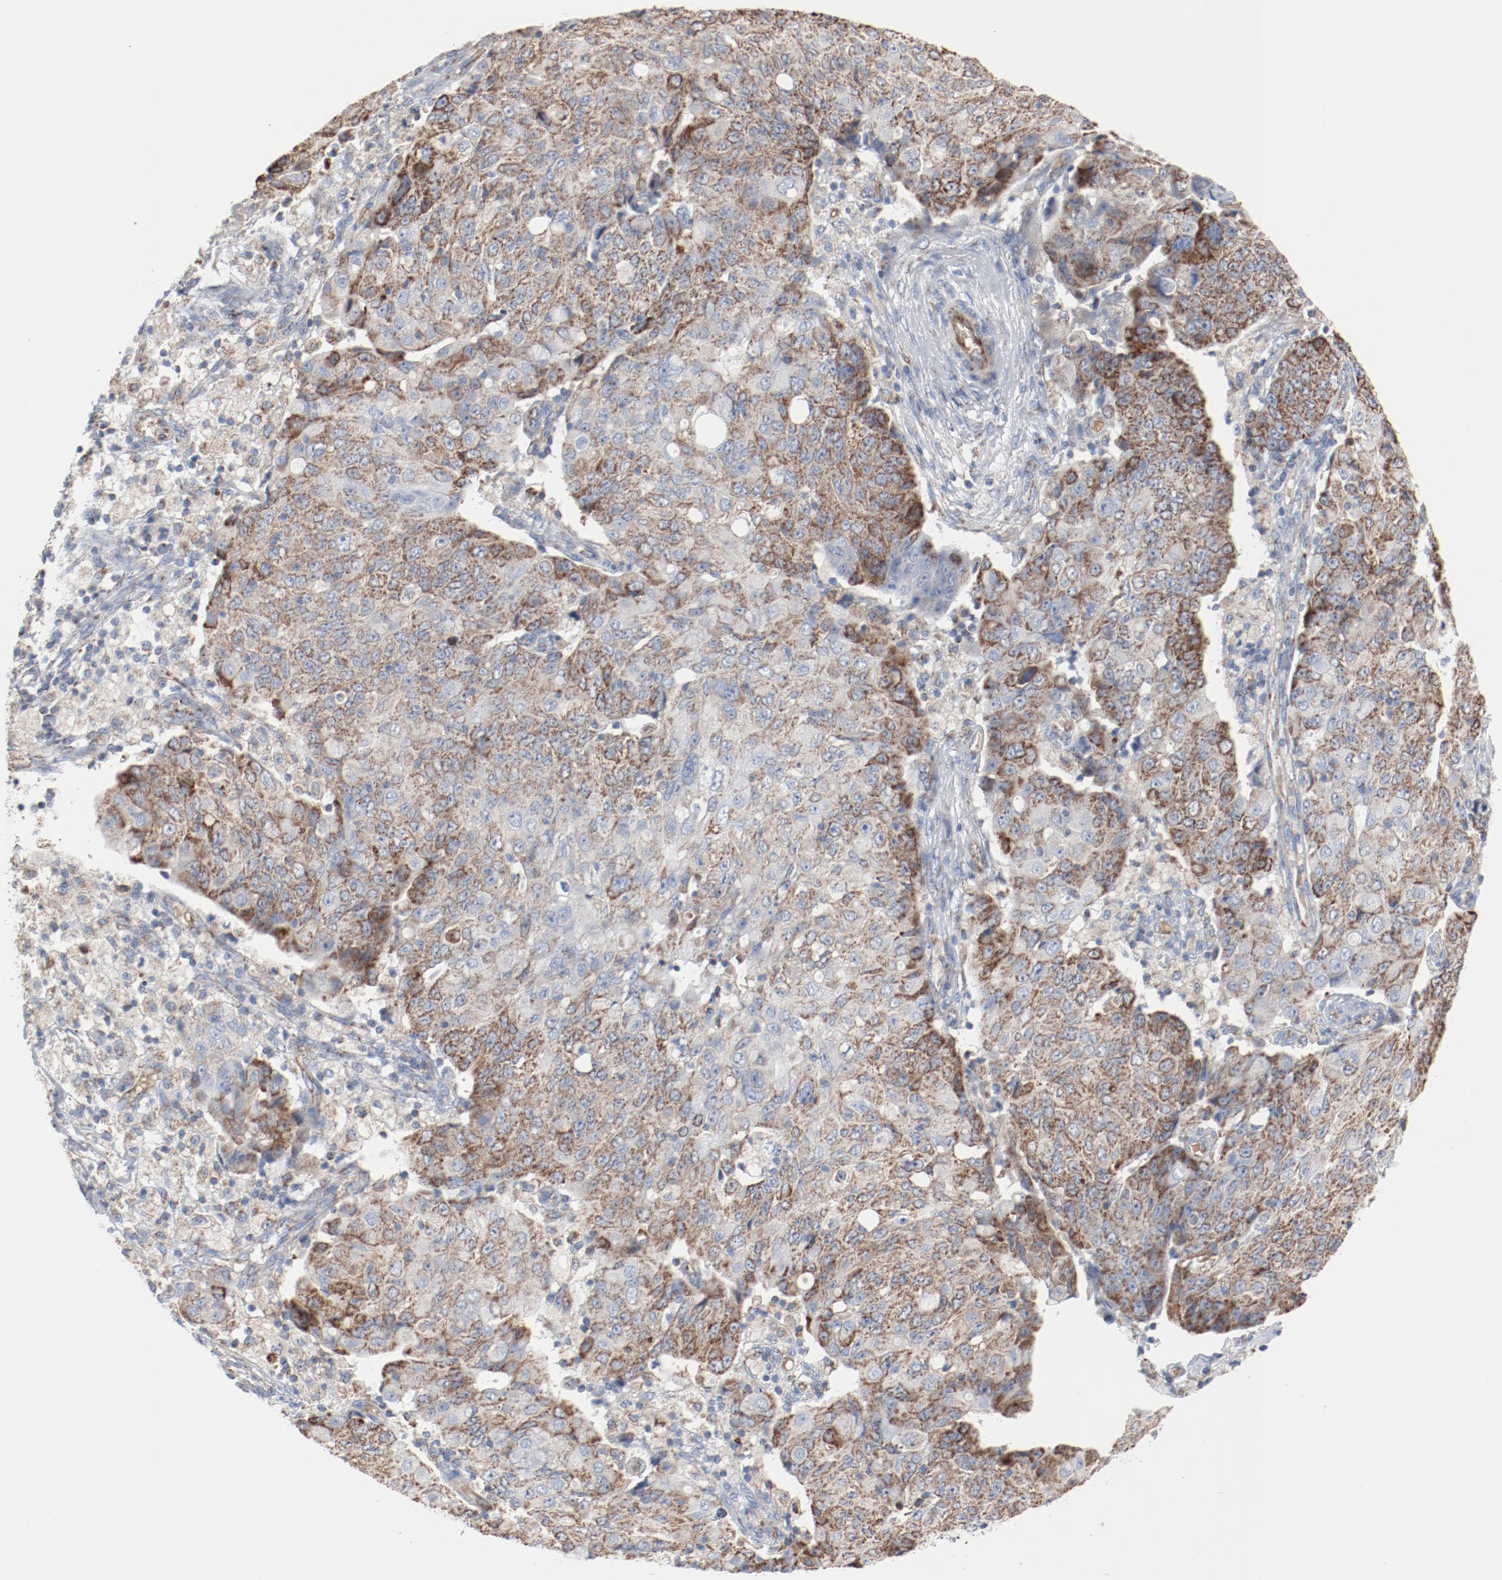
{"staining": {"intensity": "moderate", "quantity": ">75%", "location": "cytoplasmic/membranous"}, "tissue": "ovarian cancer", "cell_type": "Tumor cells", "image_type": "cancer", "snomed": [{"axis": "morphology", "description": "Carcinoma, endometroid"}, {"axis": "topography", "description": "Ovary"}], "caption": "The immunohistochemical stain highlights moderate cytoplasmic/membranous expression in tumor cells of ovarian endometroid carcinoma tissue.", "gene": "NDUFB8", "patient": {"sex": "female", "age": 42}}